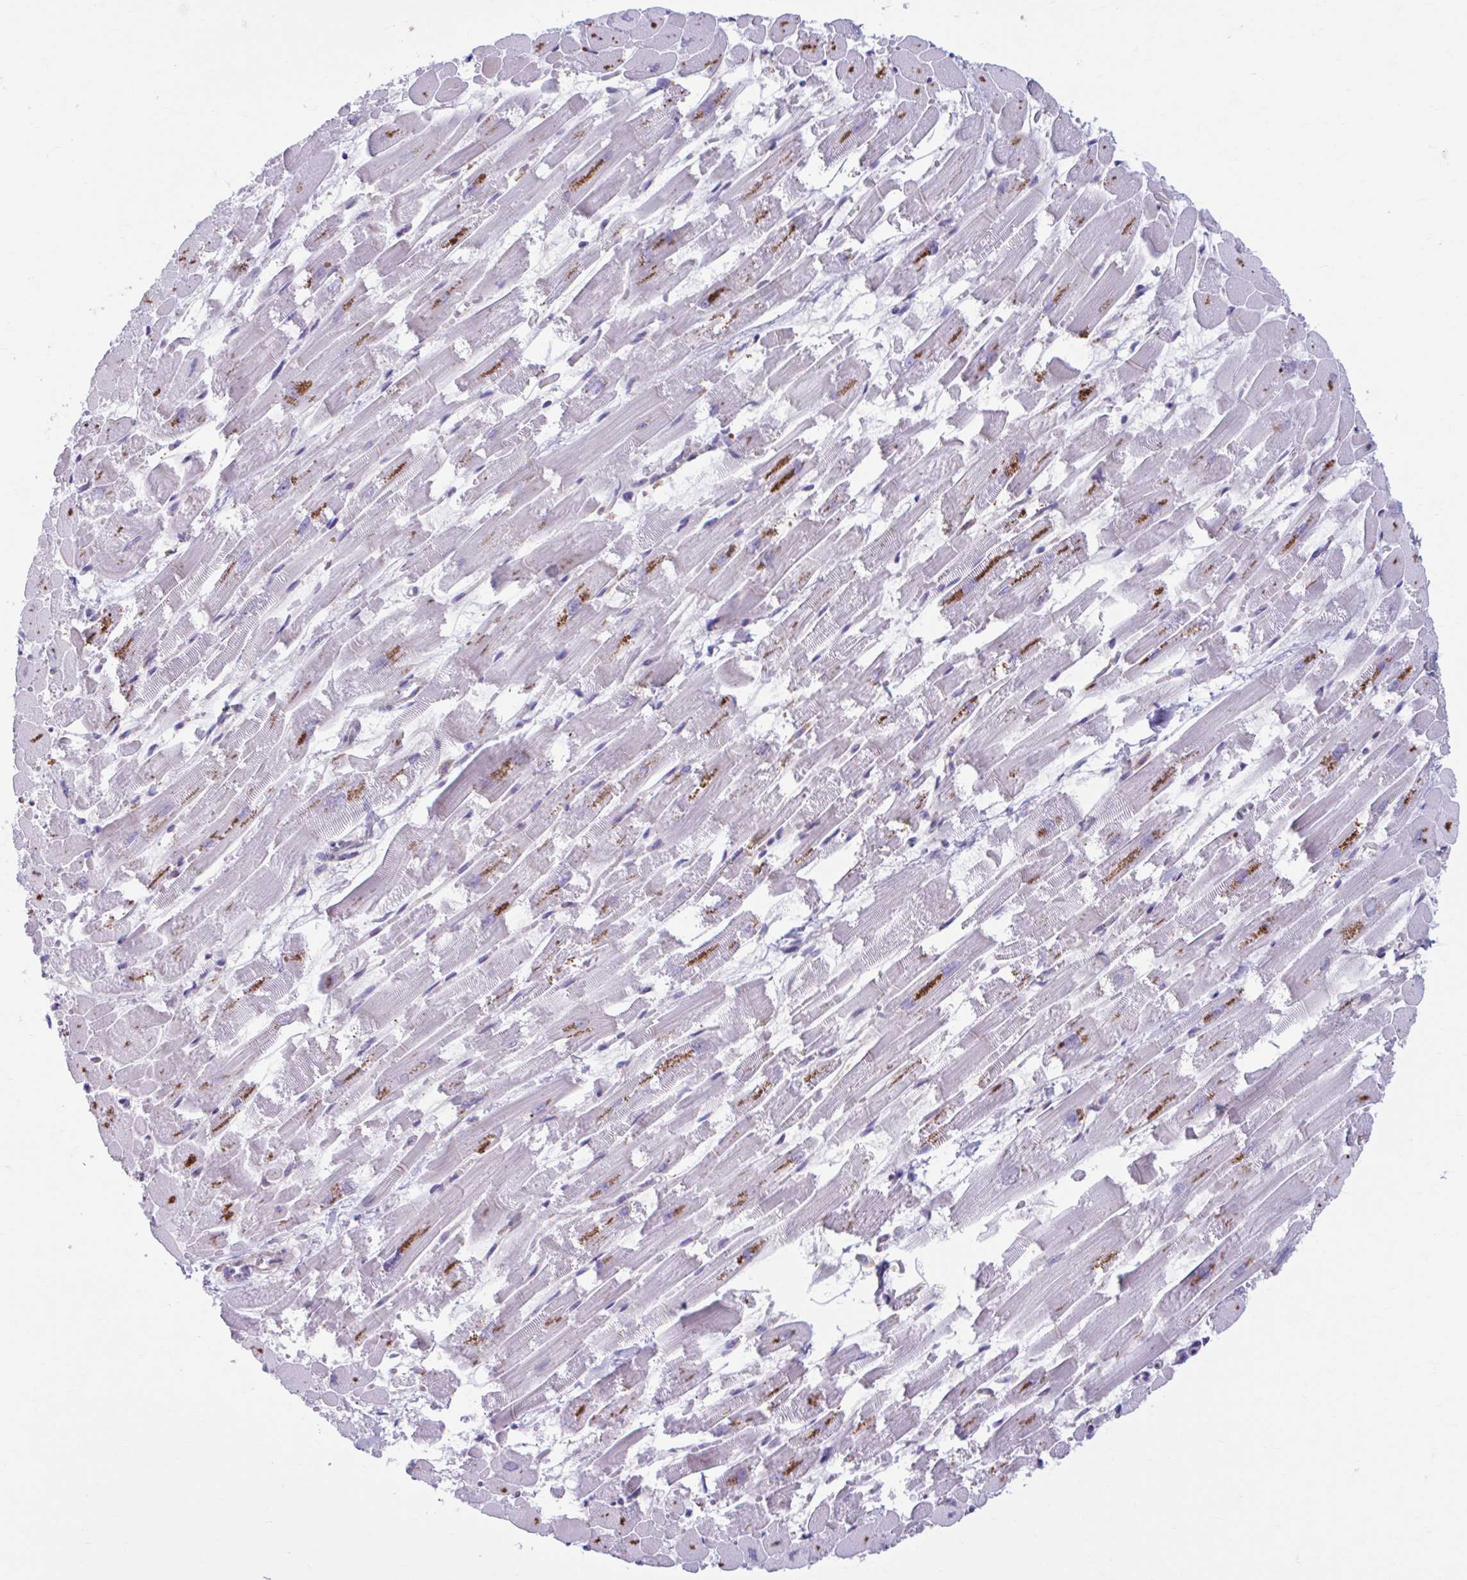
{"staining": {"intensity": "moderate", "quantity": "25%-75%", "location": "cytoplasmic/membranous"}, "tissue": "heart muscle", "cell_type": "Cardiomyocytes", "image_type": "normal", "snomed": [{"axis": "morphology", "description": "Normal tissue, NOS"}, {"axis": "topography", "description": "Heart"}], "caption": "Immunohistochemistry image of benign heart muscle: human heart muscle stained using IHC exhibits medium levels of moderate protein expression localized specifically in the cytoplasmic/membranous of cardiomyocytes, appearing as a cytoplasmic/membranous brown color.", "gene": "ADAT3", "patient": {"sex": "female", "age": 52}}